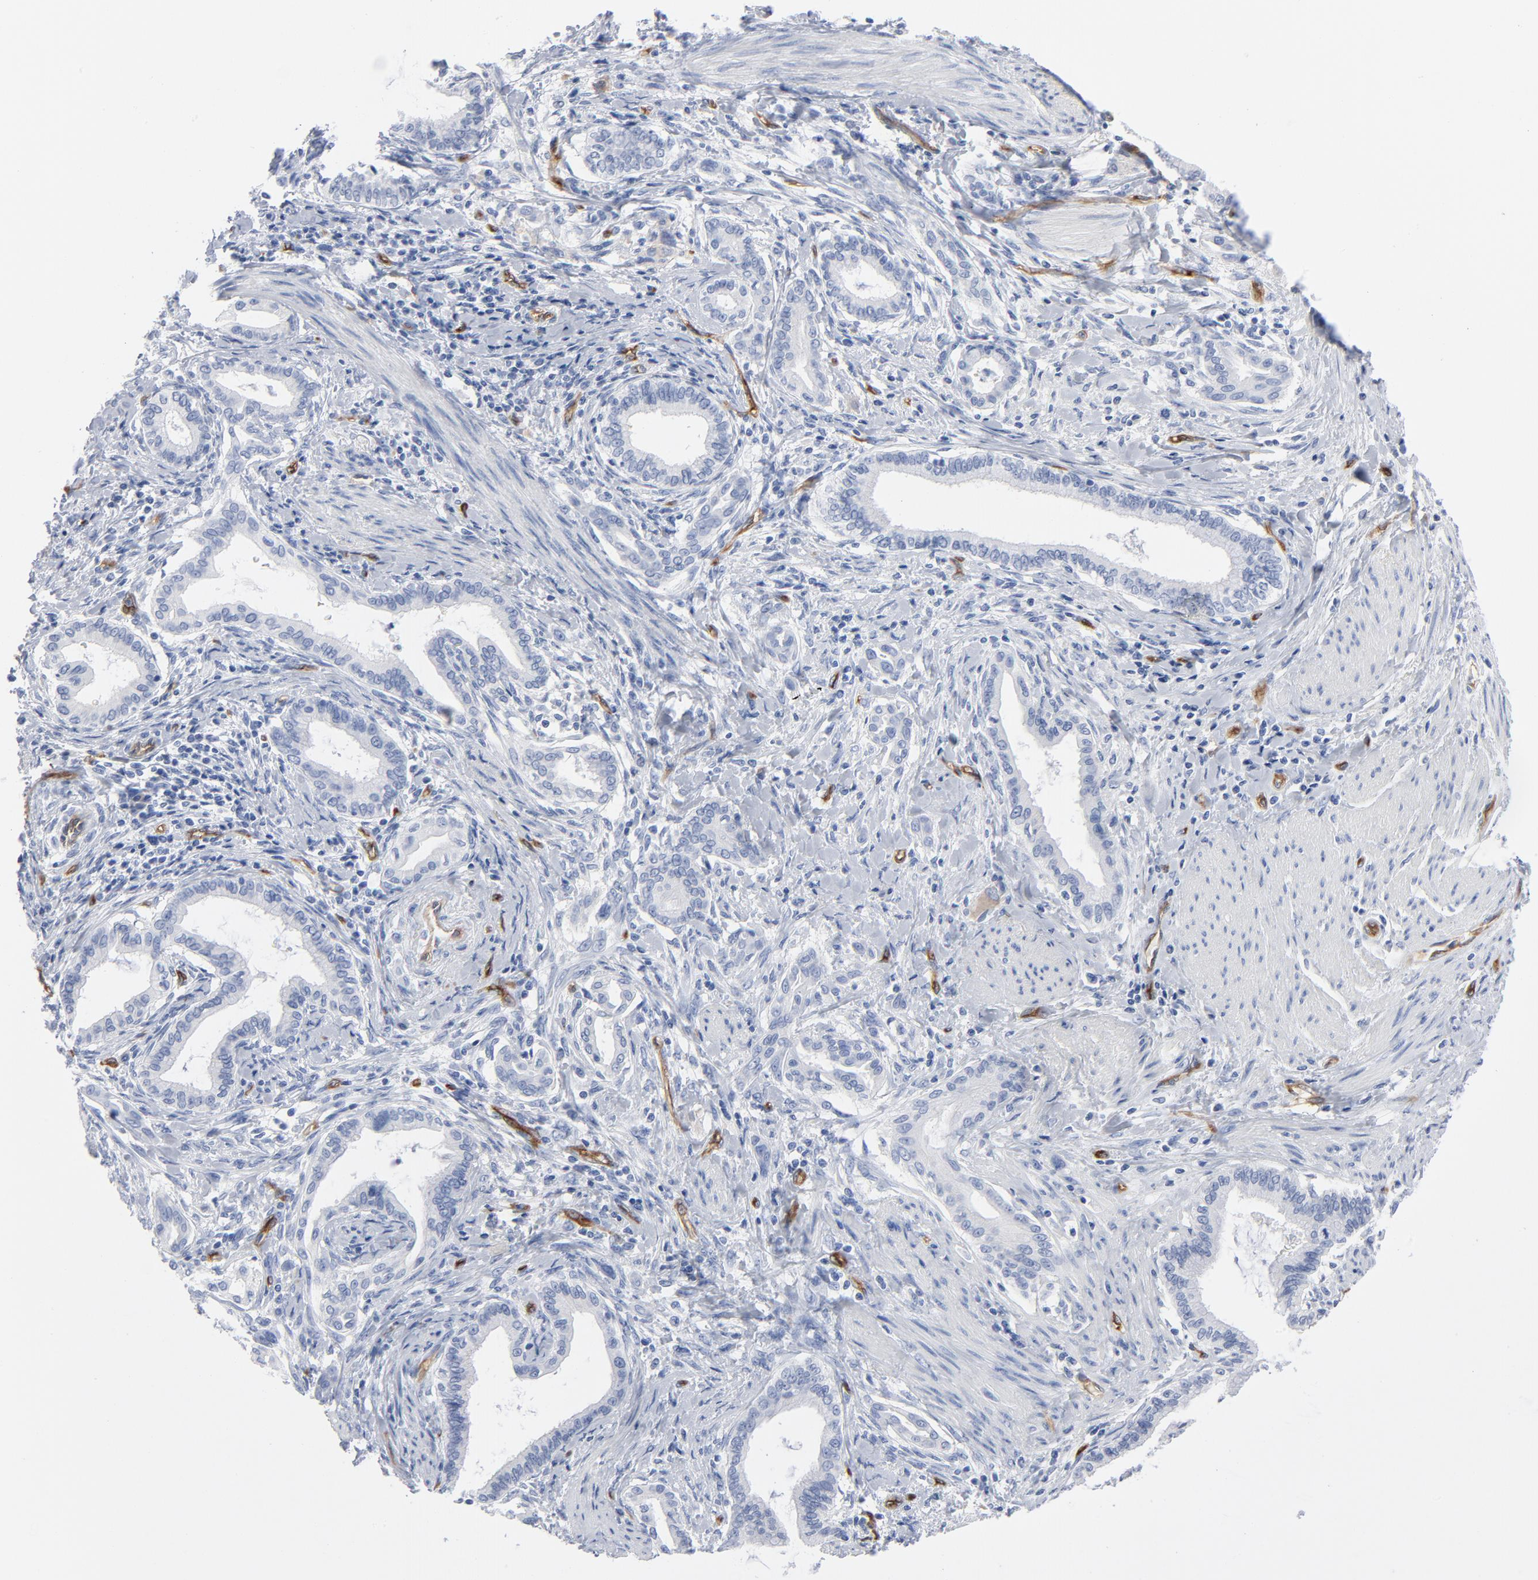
{"staining": {"intensity": "negative", "quantity": "none", "location": "none"}, "tissue": "pancreatic cancer", "cell_type": "Tumor cells", "image_type": "cancer", "snomed": [{"axis": "morphology", "description": "Adenocarcinoma, NOS"}, {"axis": "topography", "description": "Pancreas"}], "caption": "Image shows no protein positivity in tumor cells of pancreatic cancer tissue.", "gene": "SHANK3", "patient": {"sex": "female", "age": 64}}